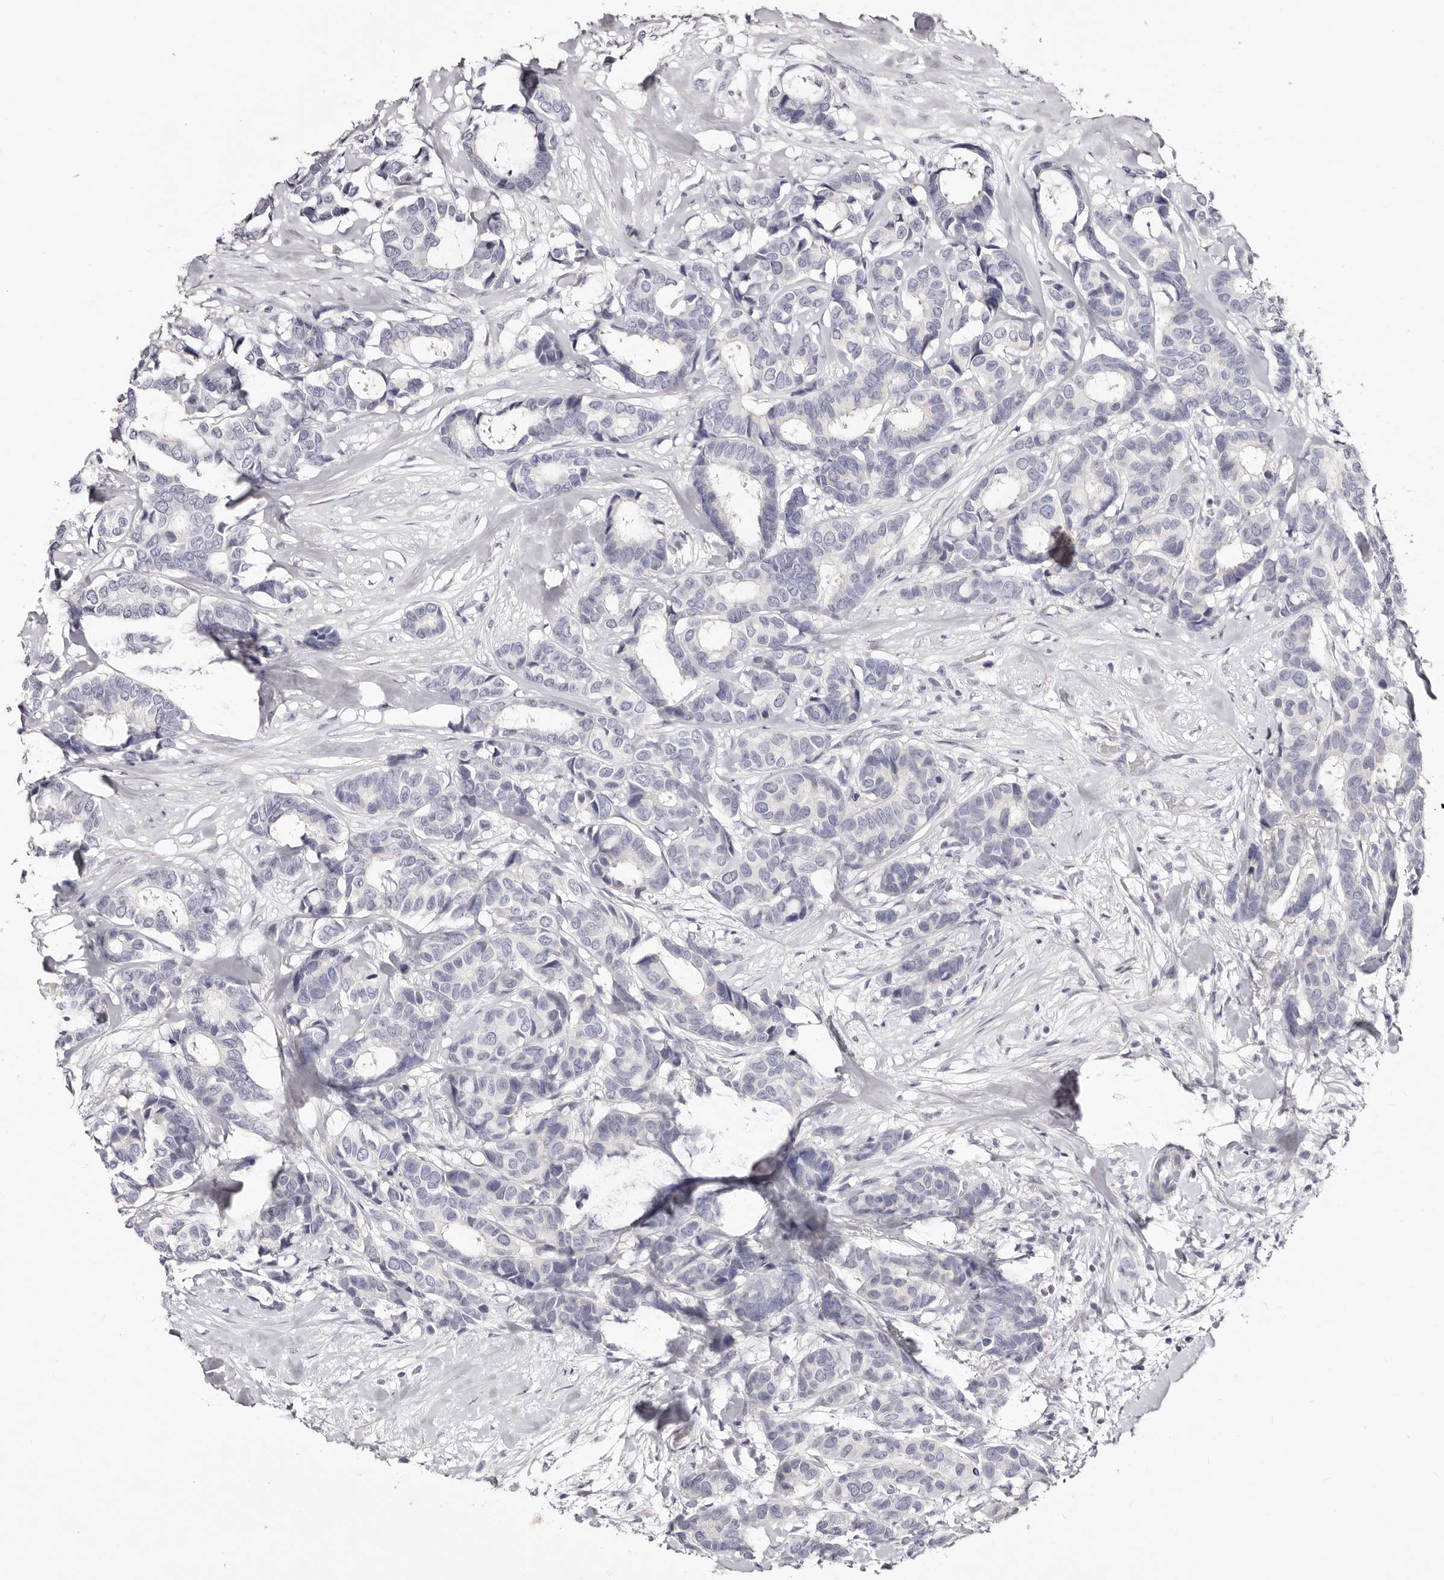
{"staining": {"intensity": "negative", "quantity": "none", "location": "none"}, "tissue": "breast cancer", "cell_type": "Tumor cells", "image_type": "cancer", "snomed": [{"axis": "morphology", "description": "Duct carcinoma"}, {"axis": "topography", "description": "Breast"}], "caption": "Micrograph shows no significant protein positivity in tumor cells of breast invasive ductal carcinoma.", "gene": "AKNAD1", "patient": {"sex": "female", "age": 87}}